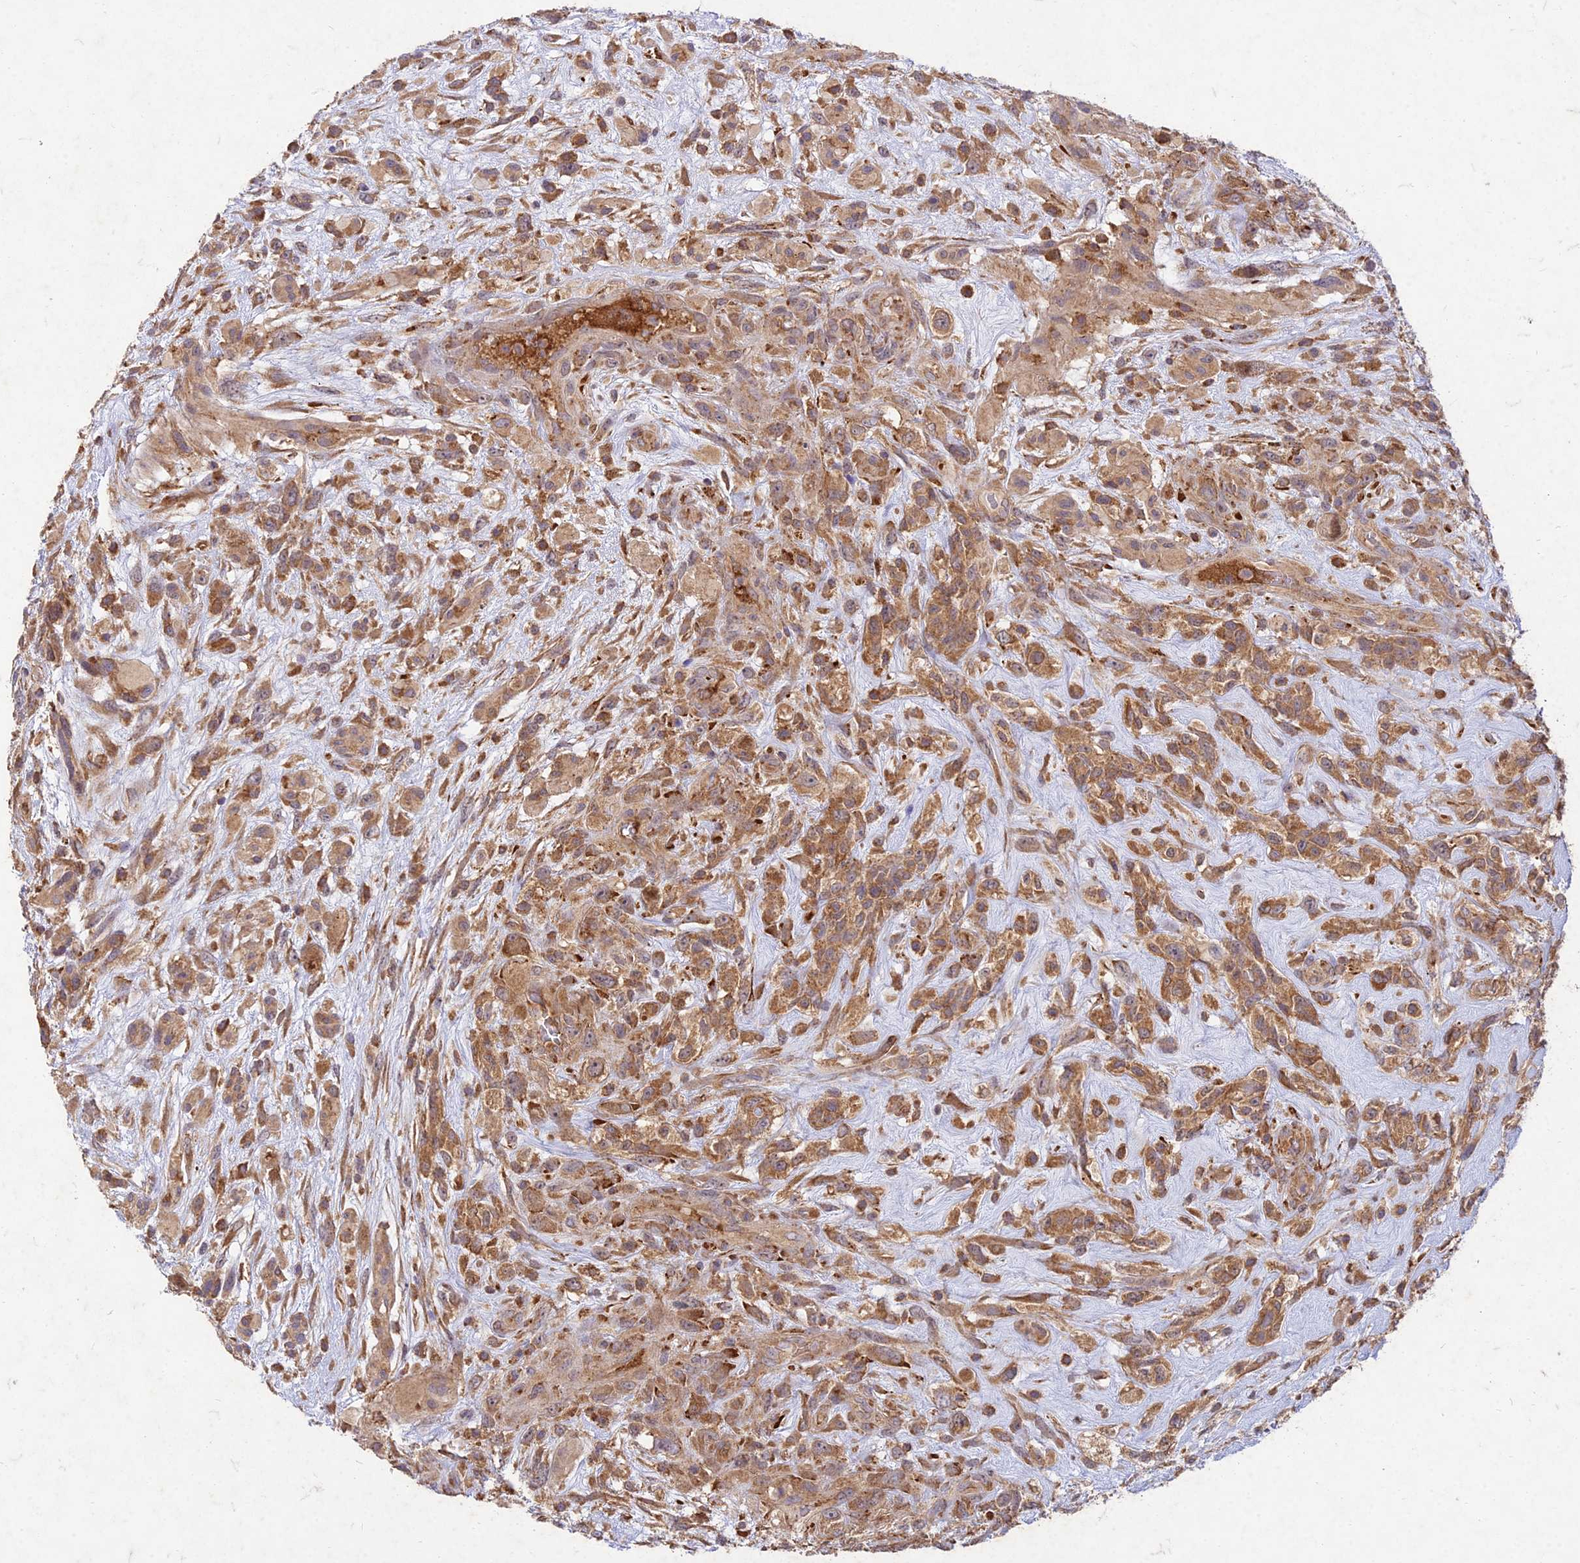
{"staining": {"intensity": "moderate", "quantity": ">75%", "location": "cytoplasmic/membranous"}, "tissue": "glioma", "cell_type": "Tumor cells", "image_type": "cancer", "snomed": [{"axis": "morphology", "description": "Glioma, malignant, High grade"}, {"axis": "topography", "description": "Brain"}], "caption": "The immunohistochemical stain shows moderate cytoplasmic/membranous positivity in tumor cells of high-grade glioma (malignant) tissue. (DAB (3,3'-diaminobenzidine) = brown stain, brightfield microscopy at high magnification).", "gene": "NXNL2", "patient": {"sex": "male", "age": 61}}